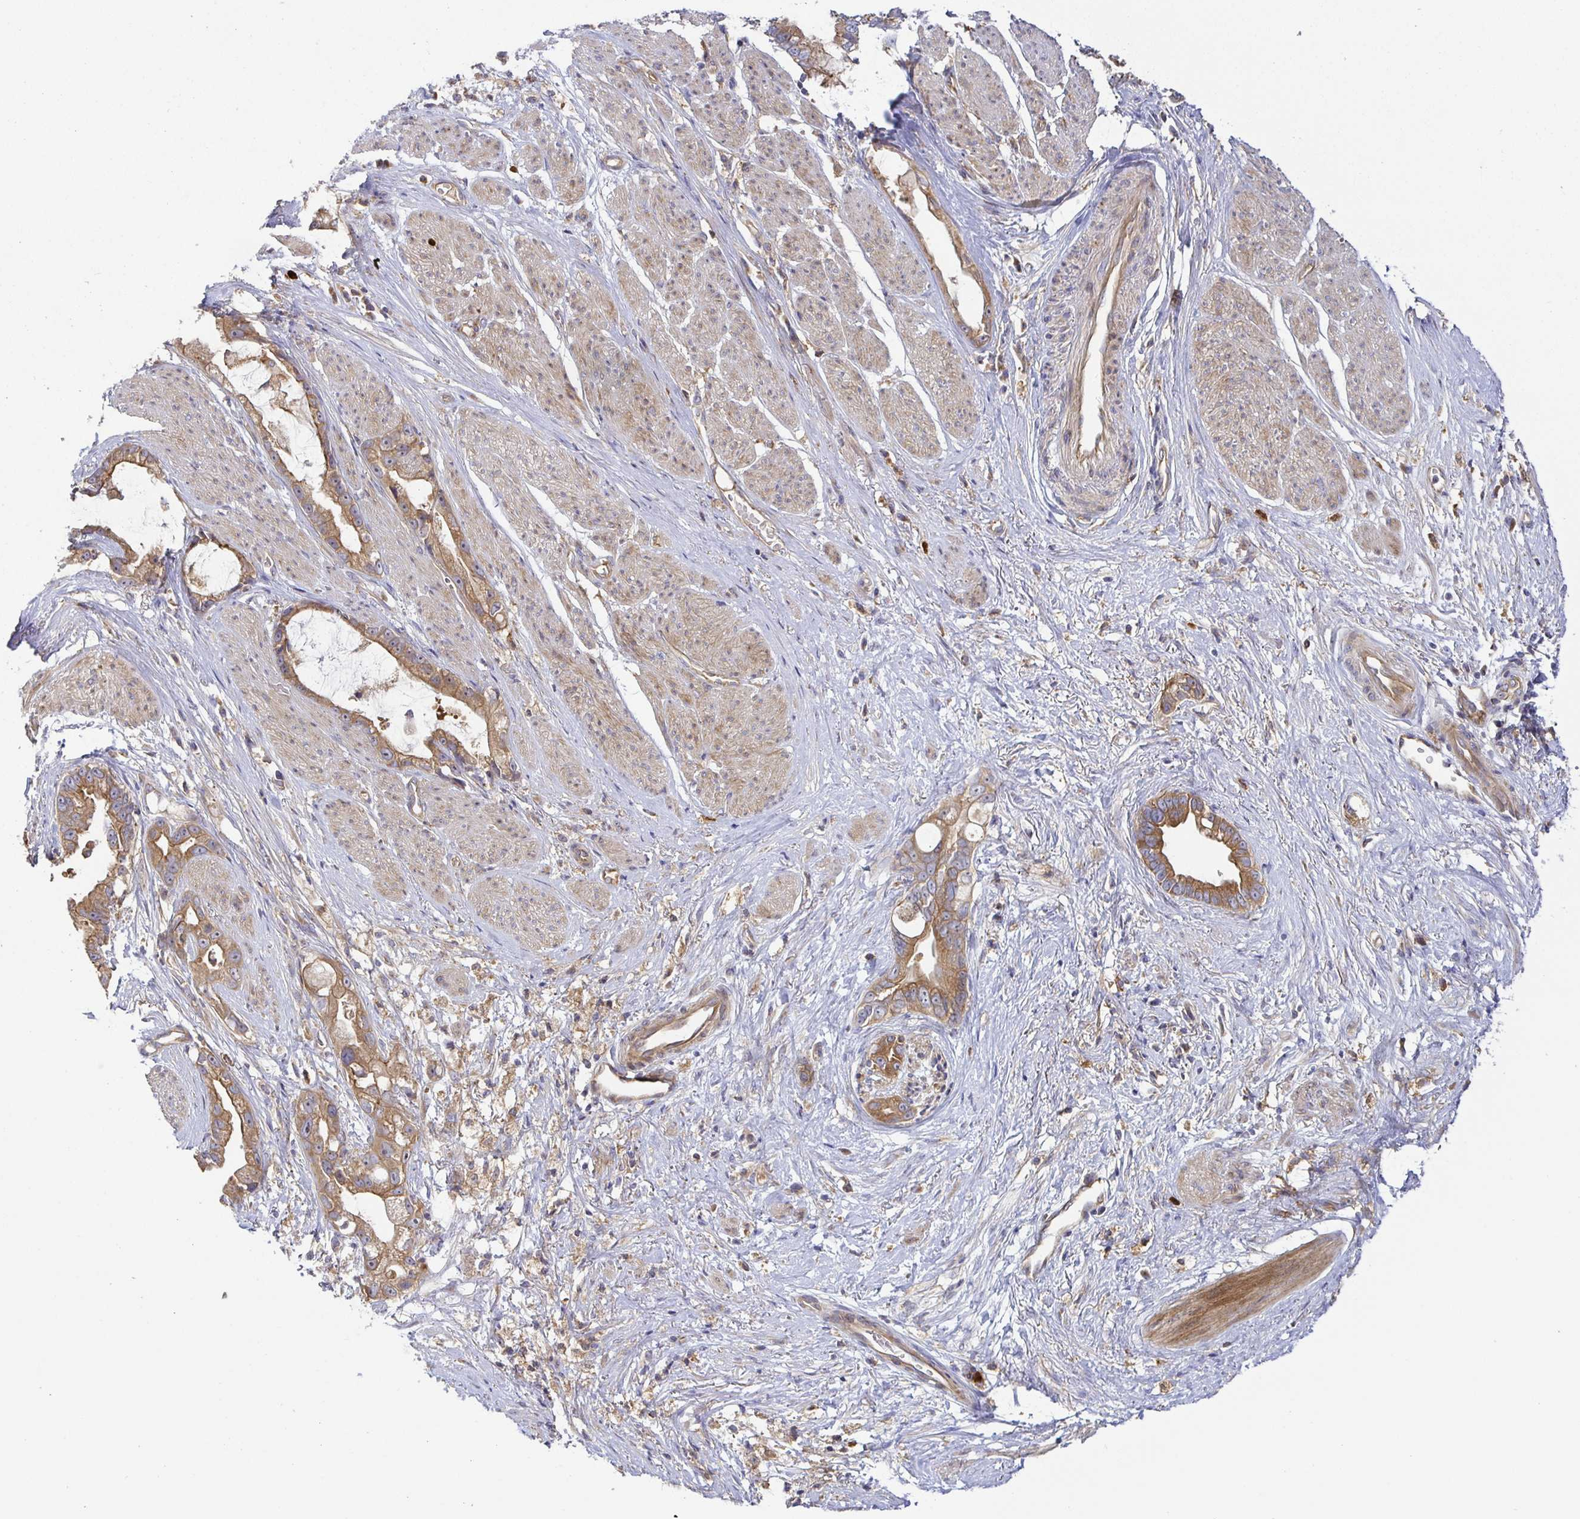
{"staining": {"intensity": "moderate", "quantity": ">75%", "location": "cytoplasmic/membranous"}, "tissue": "stomach cancer", "cell_type": "Tumor cells", "image_type": "cancer", "snomed": [{"axis": "morphology", "description": "Adenocarcinoma, NOS"}, {"axis": "topography", "description": "Stomach"}], "caption": "This is a histology image of immunohistochemistry staining of adenocarcinoma (stomach), which shows moderate expression in the cytoplasmic/membranous of tumor cells.", "gene": "SNX8", "patient": {"sex": "male", "age": 55}}